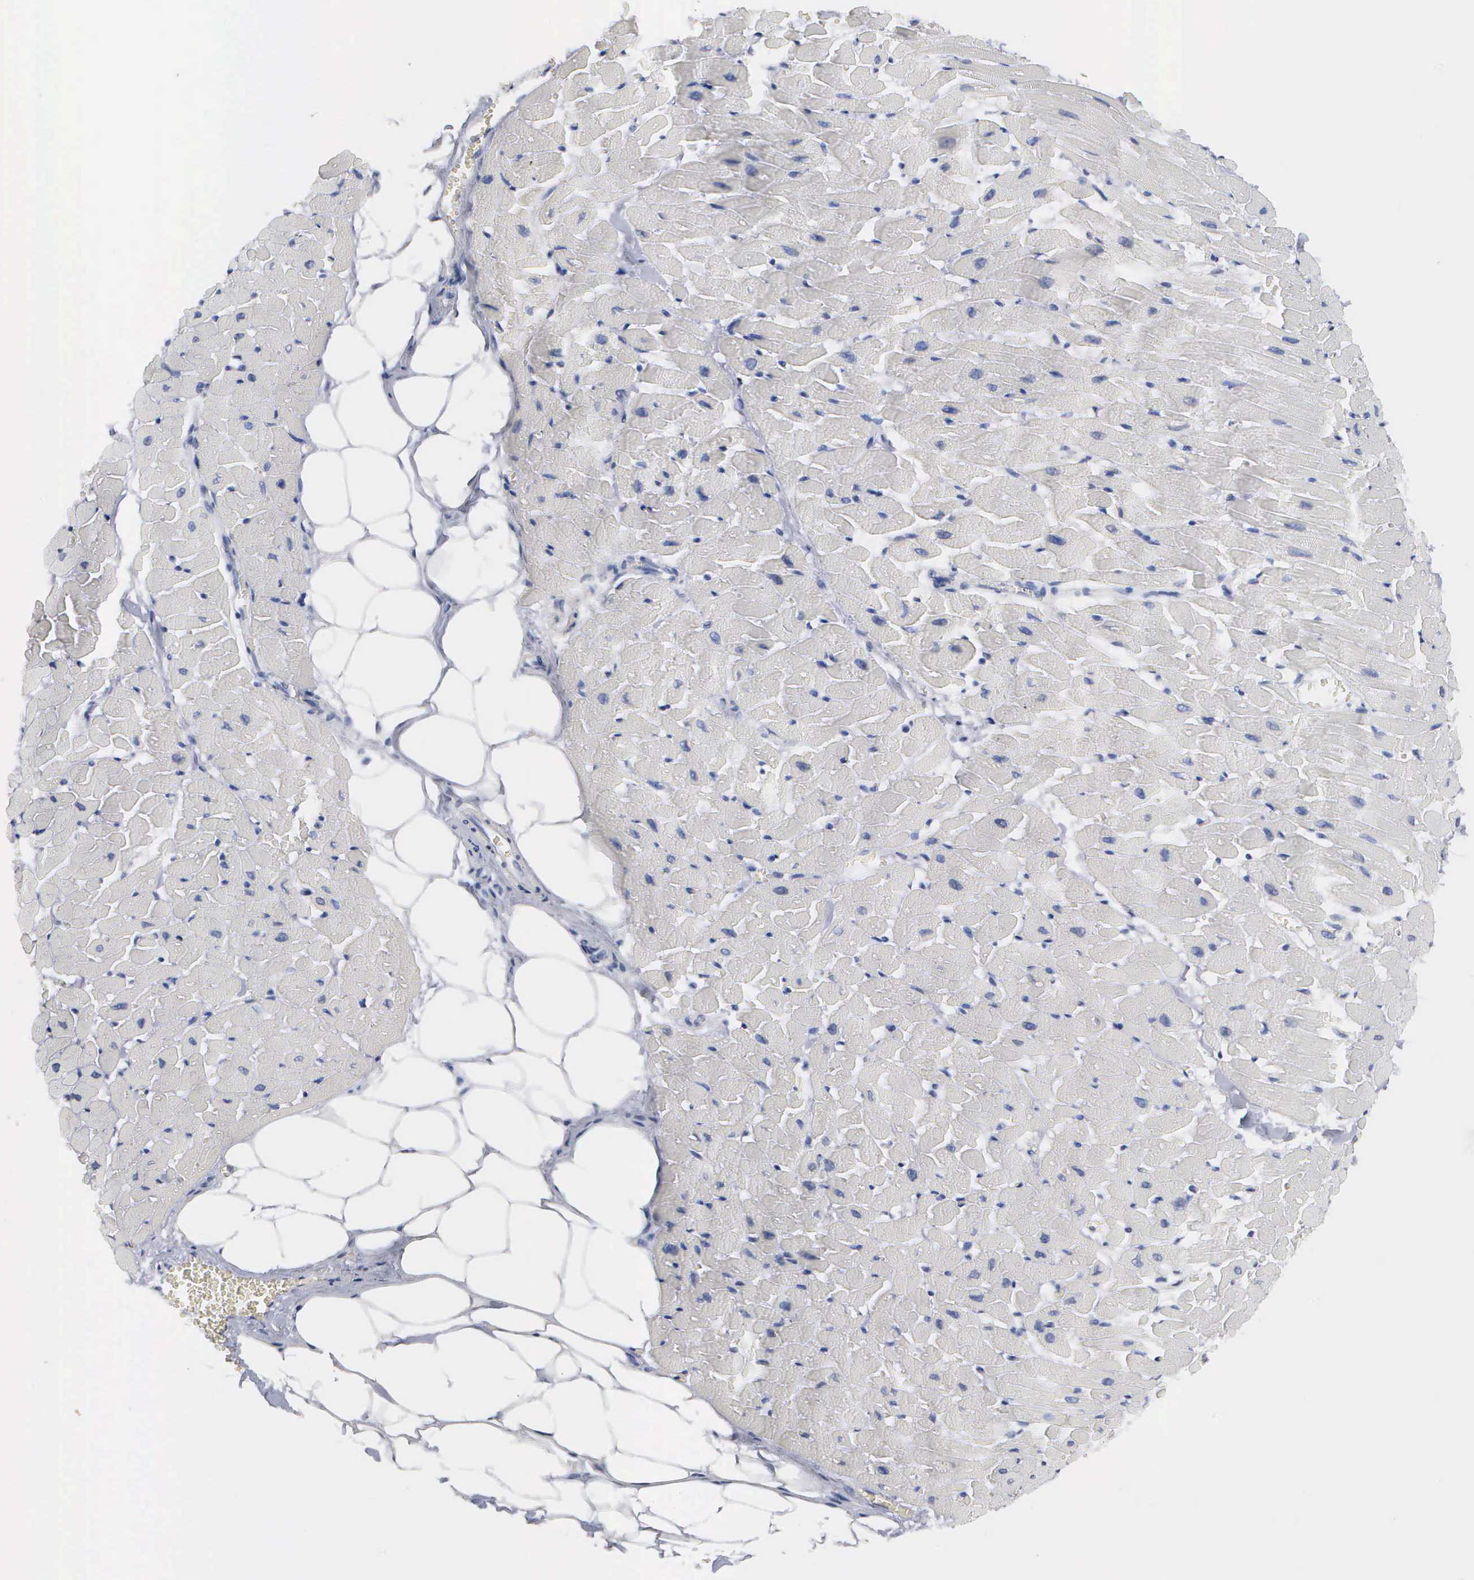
{"staining": {"intensity": "negative", "quantity": "none", "location": "none"}, "tissue": "heart muscle", "cell_type": "Cardiomyocytes", "image_type": "normal", "snomed": [{"axis": "morphology", "description": "Normal tissue, NOS"}, {"axis": "topography", "description": "Heart"}], "caption": "Heart muscle stained for a protein using IHC demonstrates no positivity cardiomyocytes.", "gene": "ASPHD2", "patient": {"sex": "female", "age": 19}}